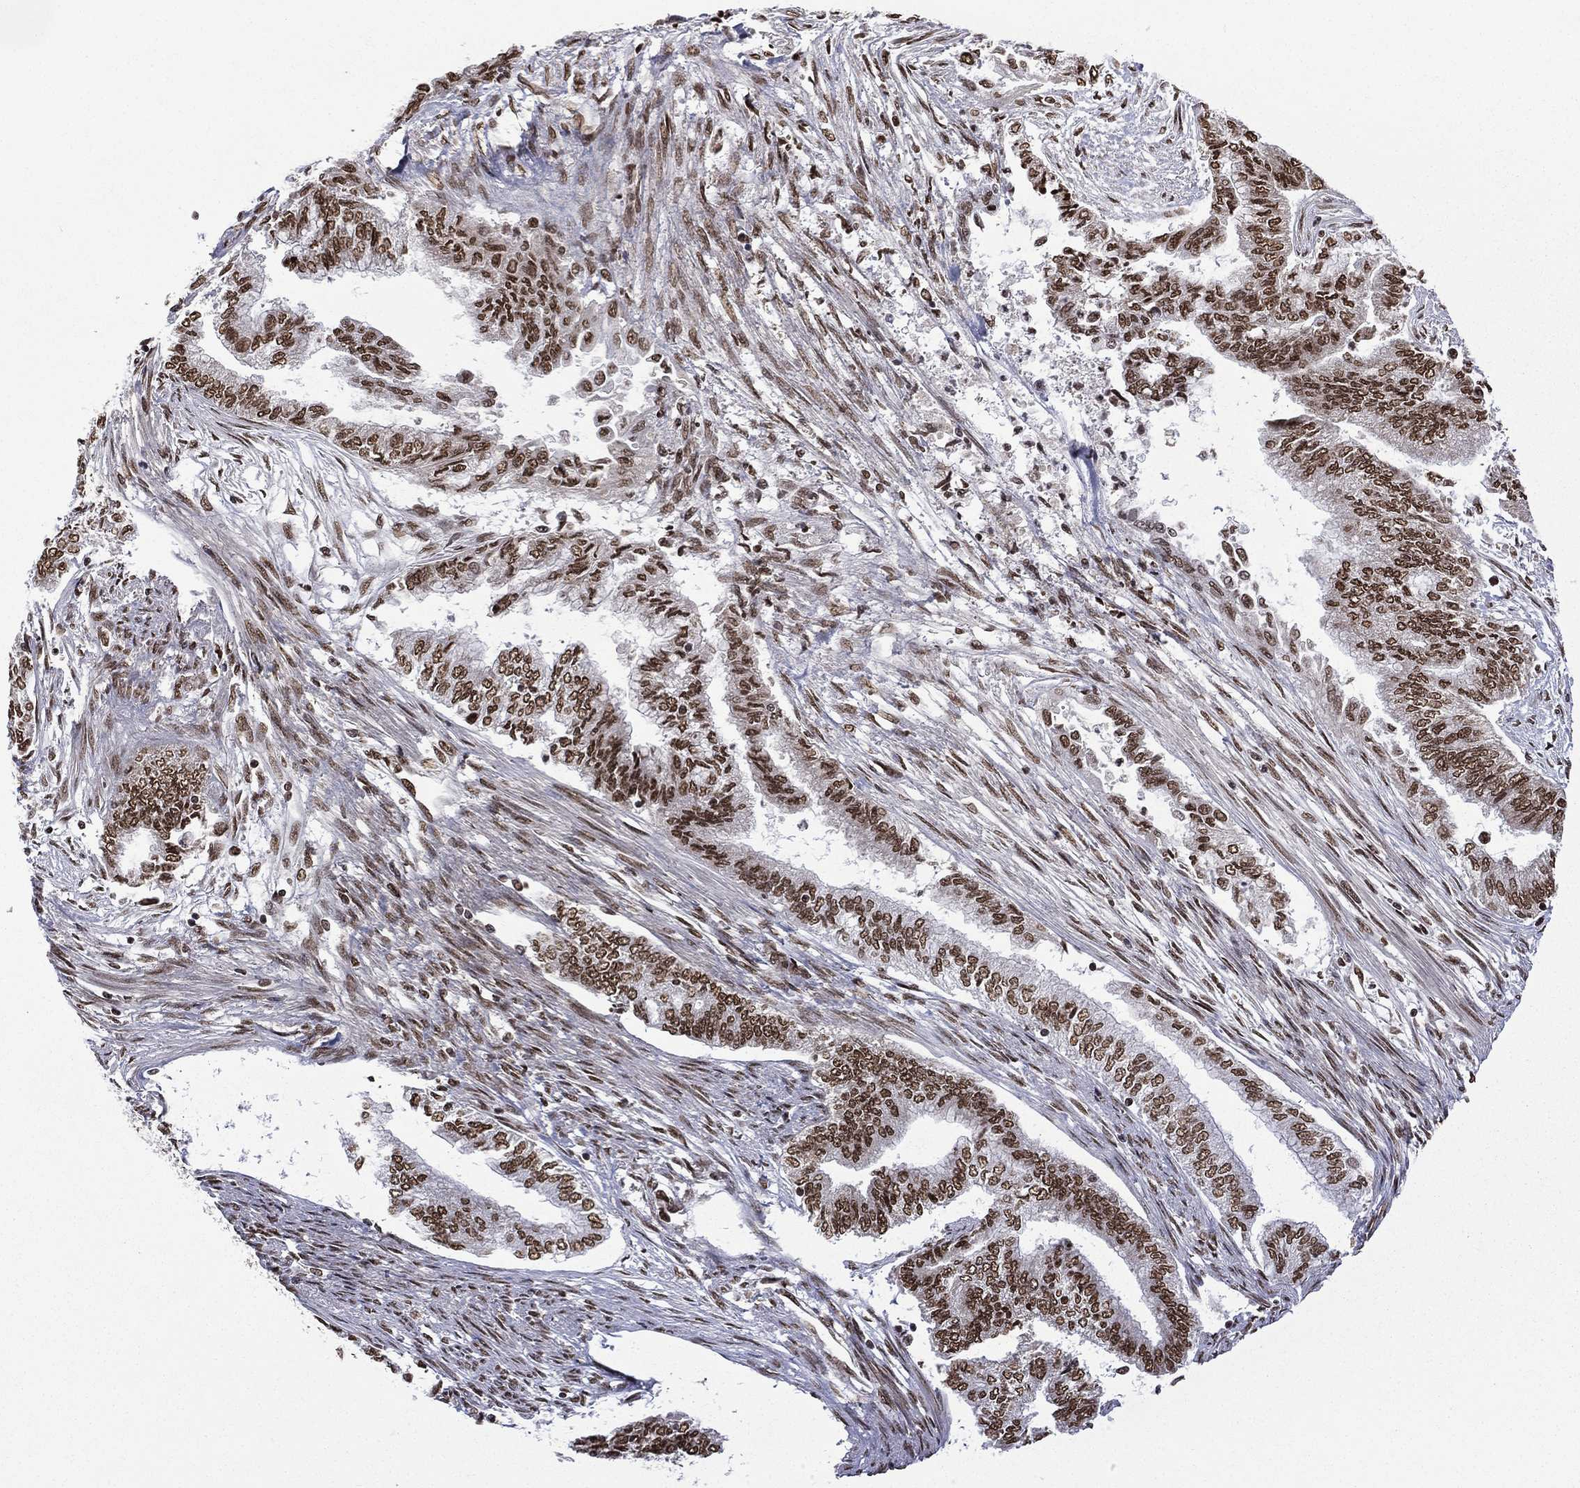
{"staining": {"intensity": "strong", "quantity": ">75%", "location": "nuclear"}, "tissue": "endometrial cancer", "cell_type": "Tumor cells", "image_type": "cancer", "snomed": [{"axis": "morphology", "description": "Adenocarcinoma, NOS"}, {"axis": "topography", "description": "Endometrium"}], "caption": "IHC histopathology image of neoplastic tissue: adenocarcinoma (endometrial) stained using IHC reveals high levels of strong protein expression localized specifically in the nuclear of tumor cells, appearing as a nuclear brown color.", "gene": "C5orf24", "patient": {"sex": "female", "age": 65}}